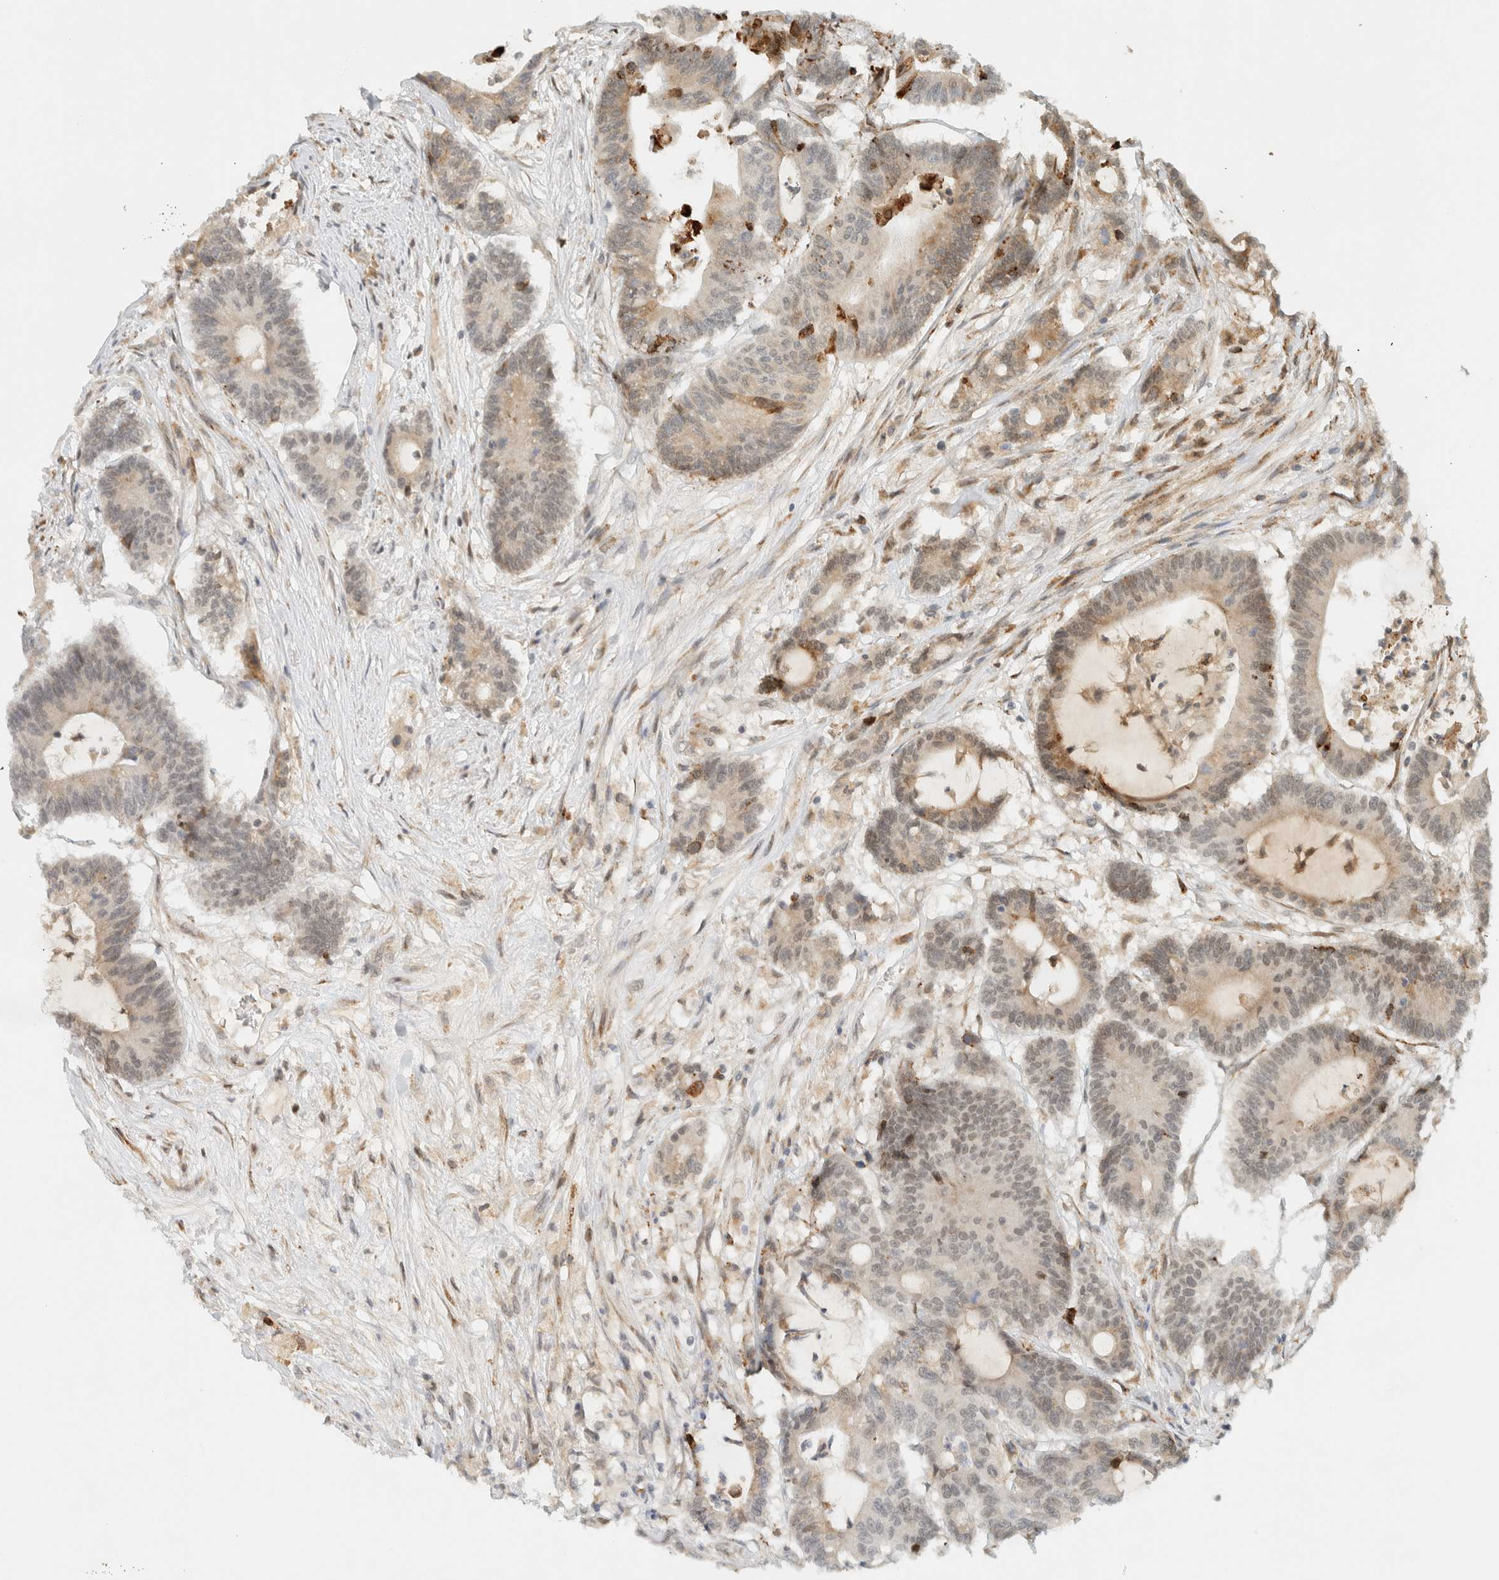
{"staining": {"intensity": "weak", "quantity": "25%-75%", "location": "cytoplasmic/membranous"}, "tissue": "colorectal cancer", "cell_type": "Tumor cells", "image_type": "cancer", "snomed": [{"axis": "morphology", "description": "Adenocarcinoma, NOS"}, {"axis": "topography", "description": "Colon"}], "caption": "Human colorectal adenocarcinoma stained with a brown dye exhibits weak cytoplasmic/membranous positive expression in about 25%-75% of tumor cells.", "gene": "ITPRID1", "patient": {"sex": "female", "age": 84}}